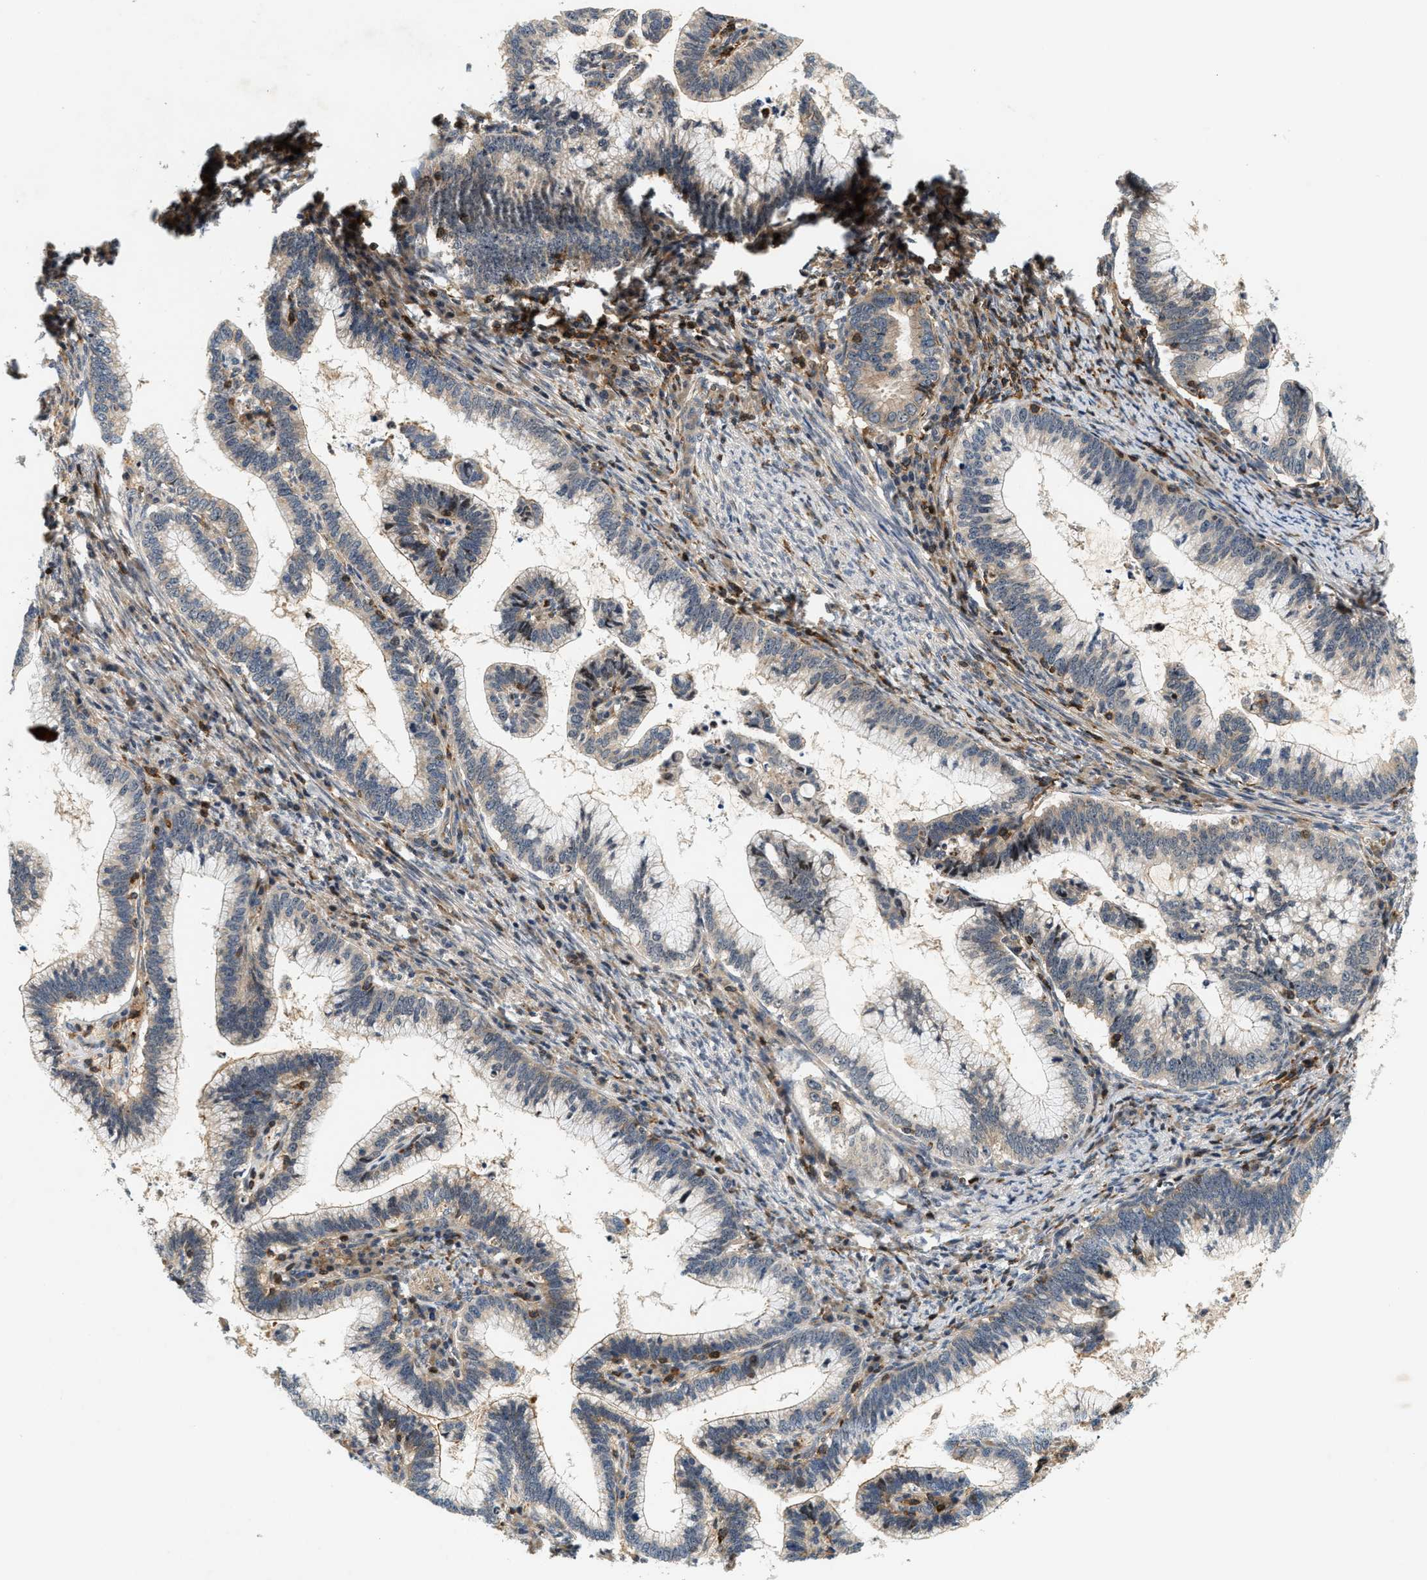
{"staining": {"intensity": "weak", "quantity": "25%-75%", "location": "cytoplasmic/membranous"}, "tissue": "cervical cancer", "cell_type": "Tumor cells", "image_type": "cancer", "snomed": [{"axis": "morphology", "description": "Adenocarcinoma, NOS"}, {"axis": "topography", "description": "Cervix"}], "caption": "This histopathology image displays cervical cancer stained with immunohistochemistry to label a protein in brown. The cytoplasmic/membranous of tumor cells show weak positivity for the protein. Nuclei are counter-stained blue.", "gene": "SAMD9", "patient": {"sex": "female", "age": 36}}